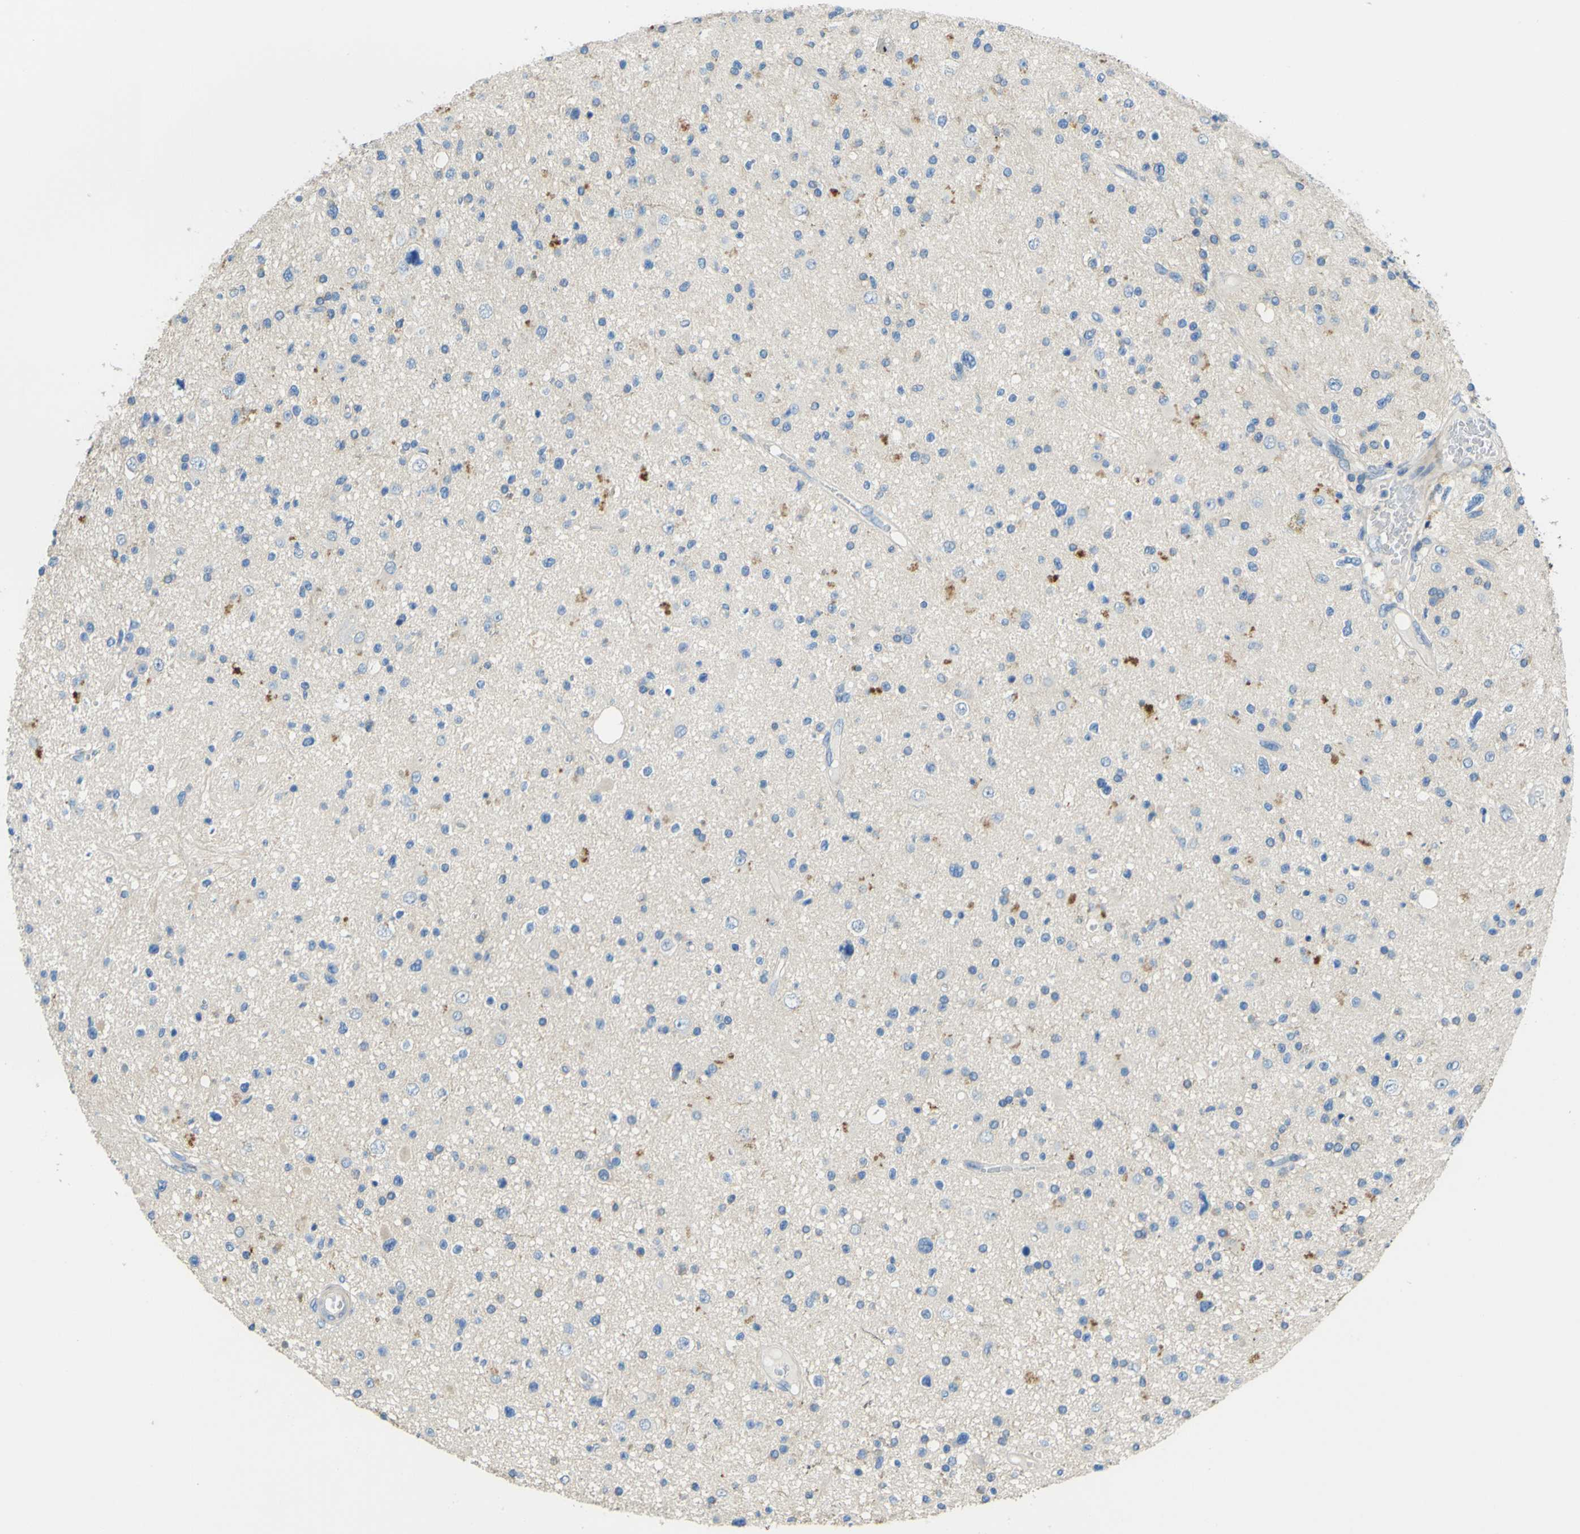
{"staining": {"intensity": "negative", "quantity": "none", "location": "none"}, "tissue": "glioma", "cell_type": "Tumor cells", "image_type": "cancer", "snomed": [{"axis": "morphology", "description": "Glioma, malignant, High grade"}, {"axis": "topography", "description": "Brain"}], "caption": "Micrograph shows no protein staining in tumor cells of glioma tissue.", "gene": "OGN", "patient": {"sex": "male", "age": 33}}